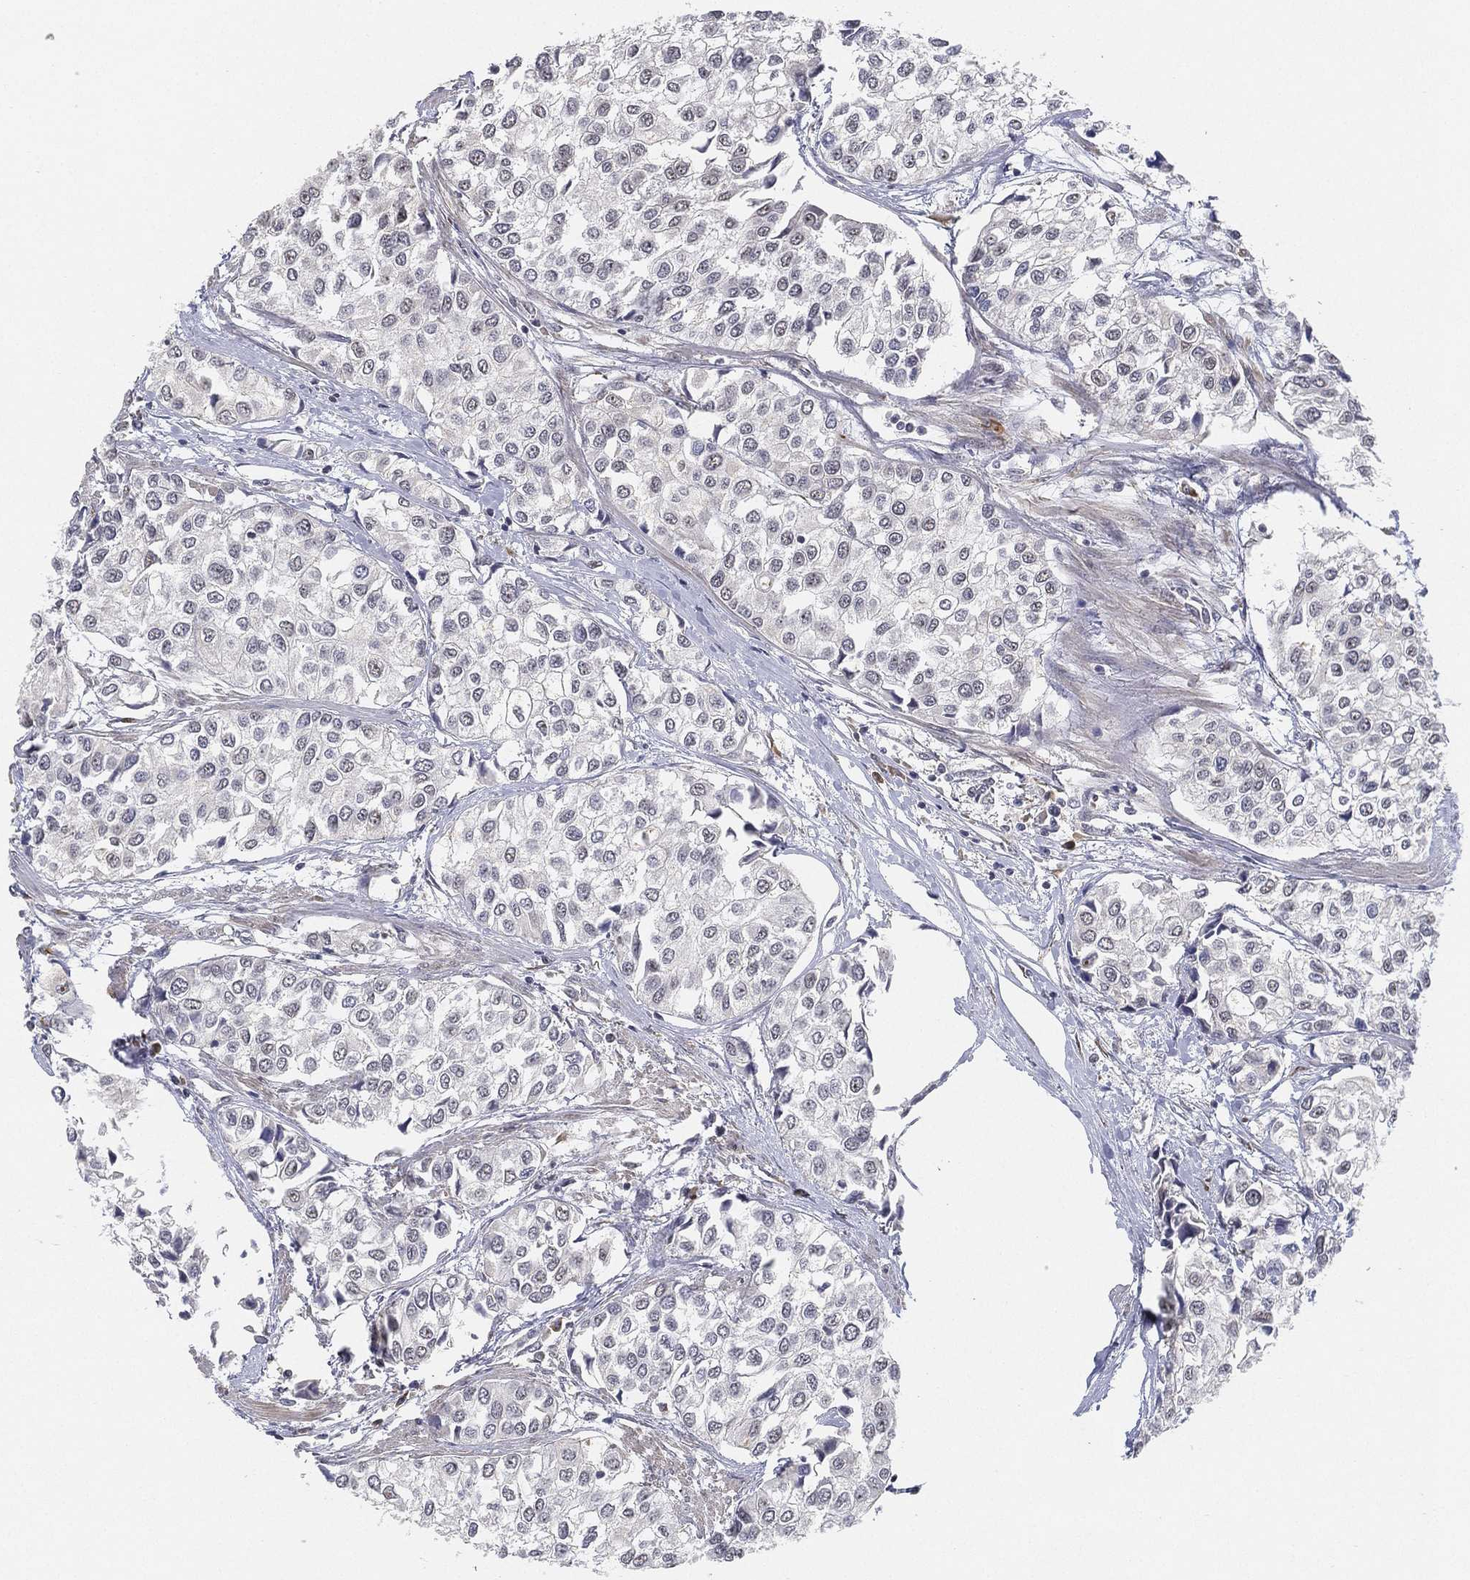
{"staining": {"intensity": "negative", "quantity": "none", "location": "none"}, "tissue": "urothelial cancer", "cell_type": "Tumor cells", "image_type": "cancer", "snomed": [{"axis": "morphology", "description": "Urothelial carcinoma, High grade"}, {"axis": "topography", "description": "Urinary bladder"}], "caption": "Tumor cells show no significant expression in urothelial carcinoma (high-grade).", "gene": "PPP1R16B", "patient": {"sex": "male", "age": 73}}